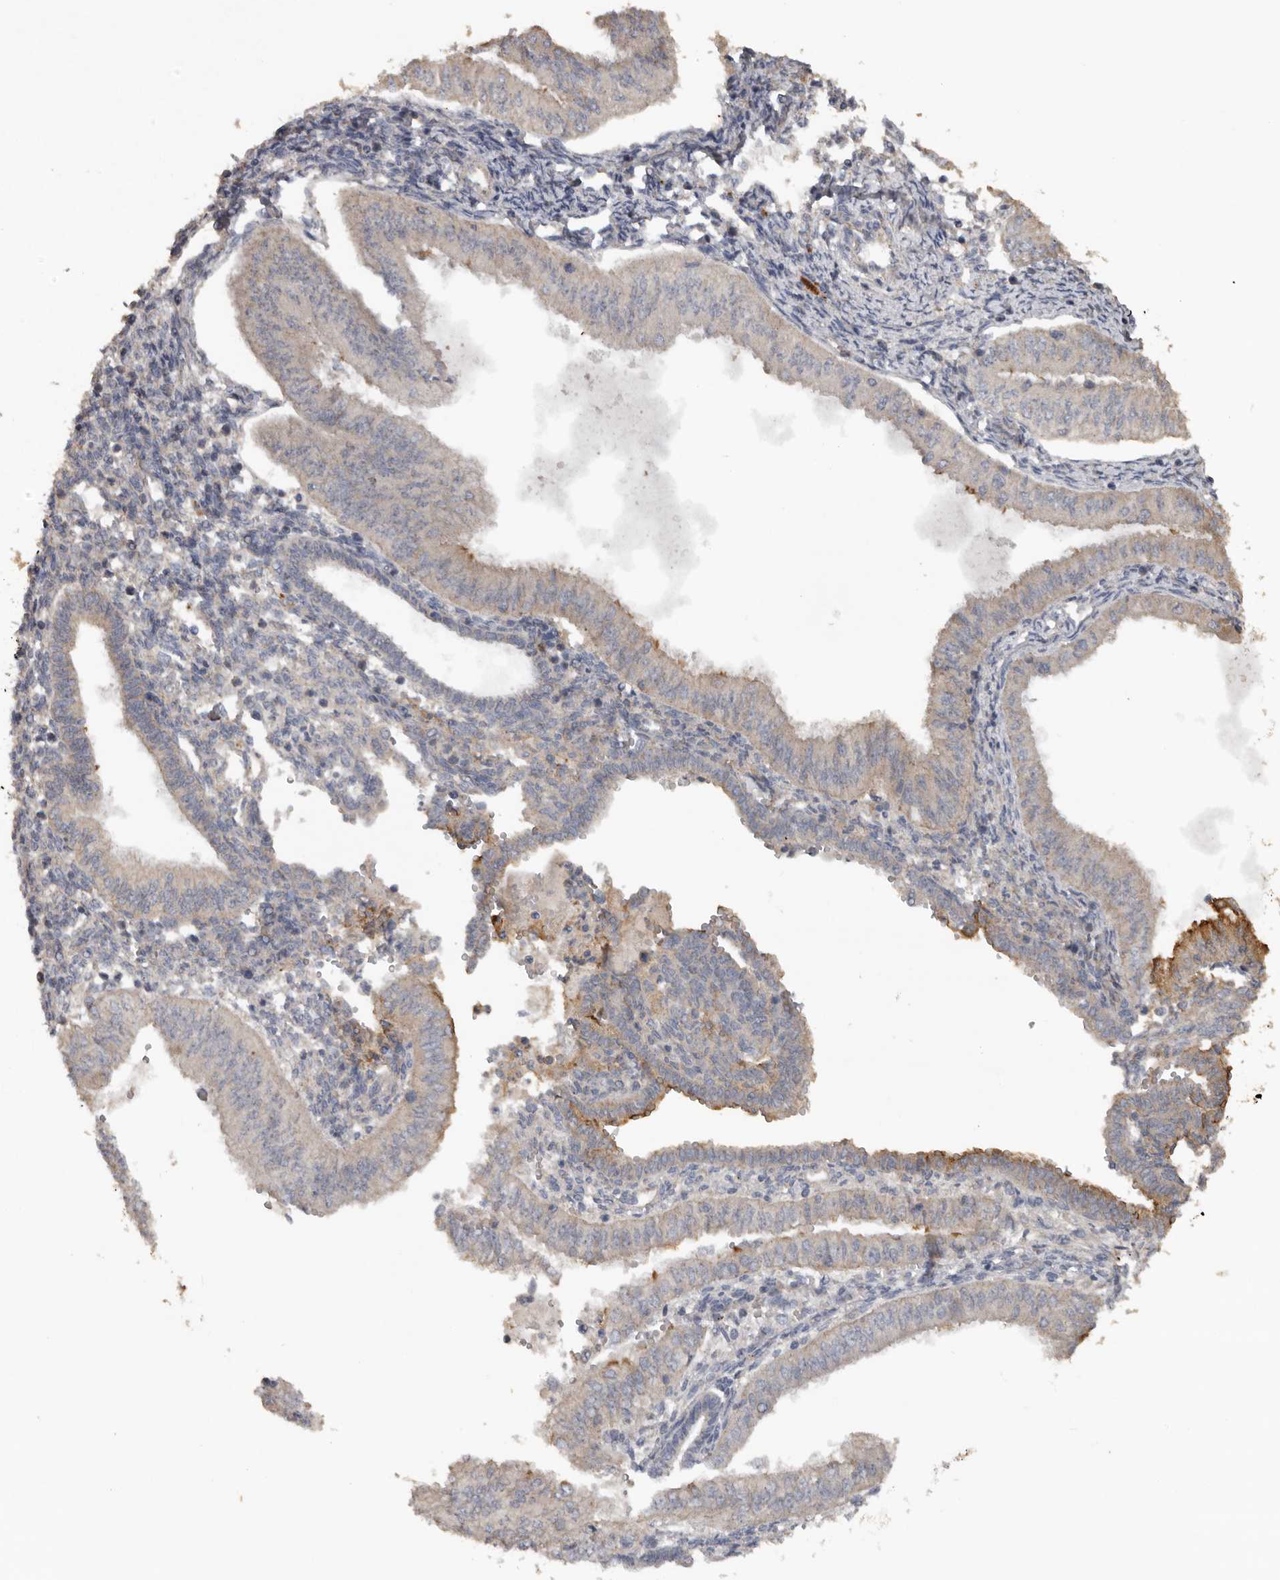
{"staining": {"intensity": "moderate", "quantity": "<25%", "location": "cytoplasmic/membranous"}, "tissue": "endometrial cancer", "cell_type": "Tumor cells", "image_type": "cancer", "snomed": [{"axis": "morphology", "description": "Normal tissue, NOS"}, {"axis": "morphology", "description": "Adenocarcinoma, NOS"}, {"axis": "topography", "description": "Endometrium"}], "caption": "Immunohistochemistry image of endometrial cancer stained for a protein (brown), which reveals low levels of moderate cytoplasmic/membranous expression in about <25% of tumor cells.", "gene": "HYAL4", "patient": {"sex": "female", "age": 53}}